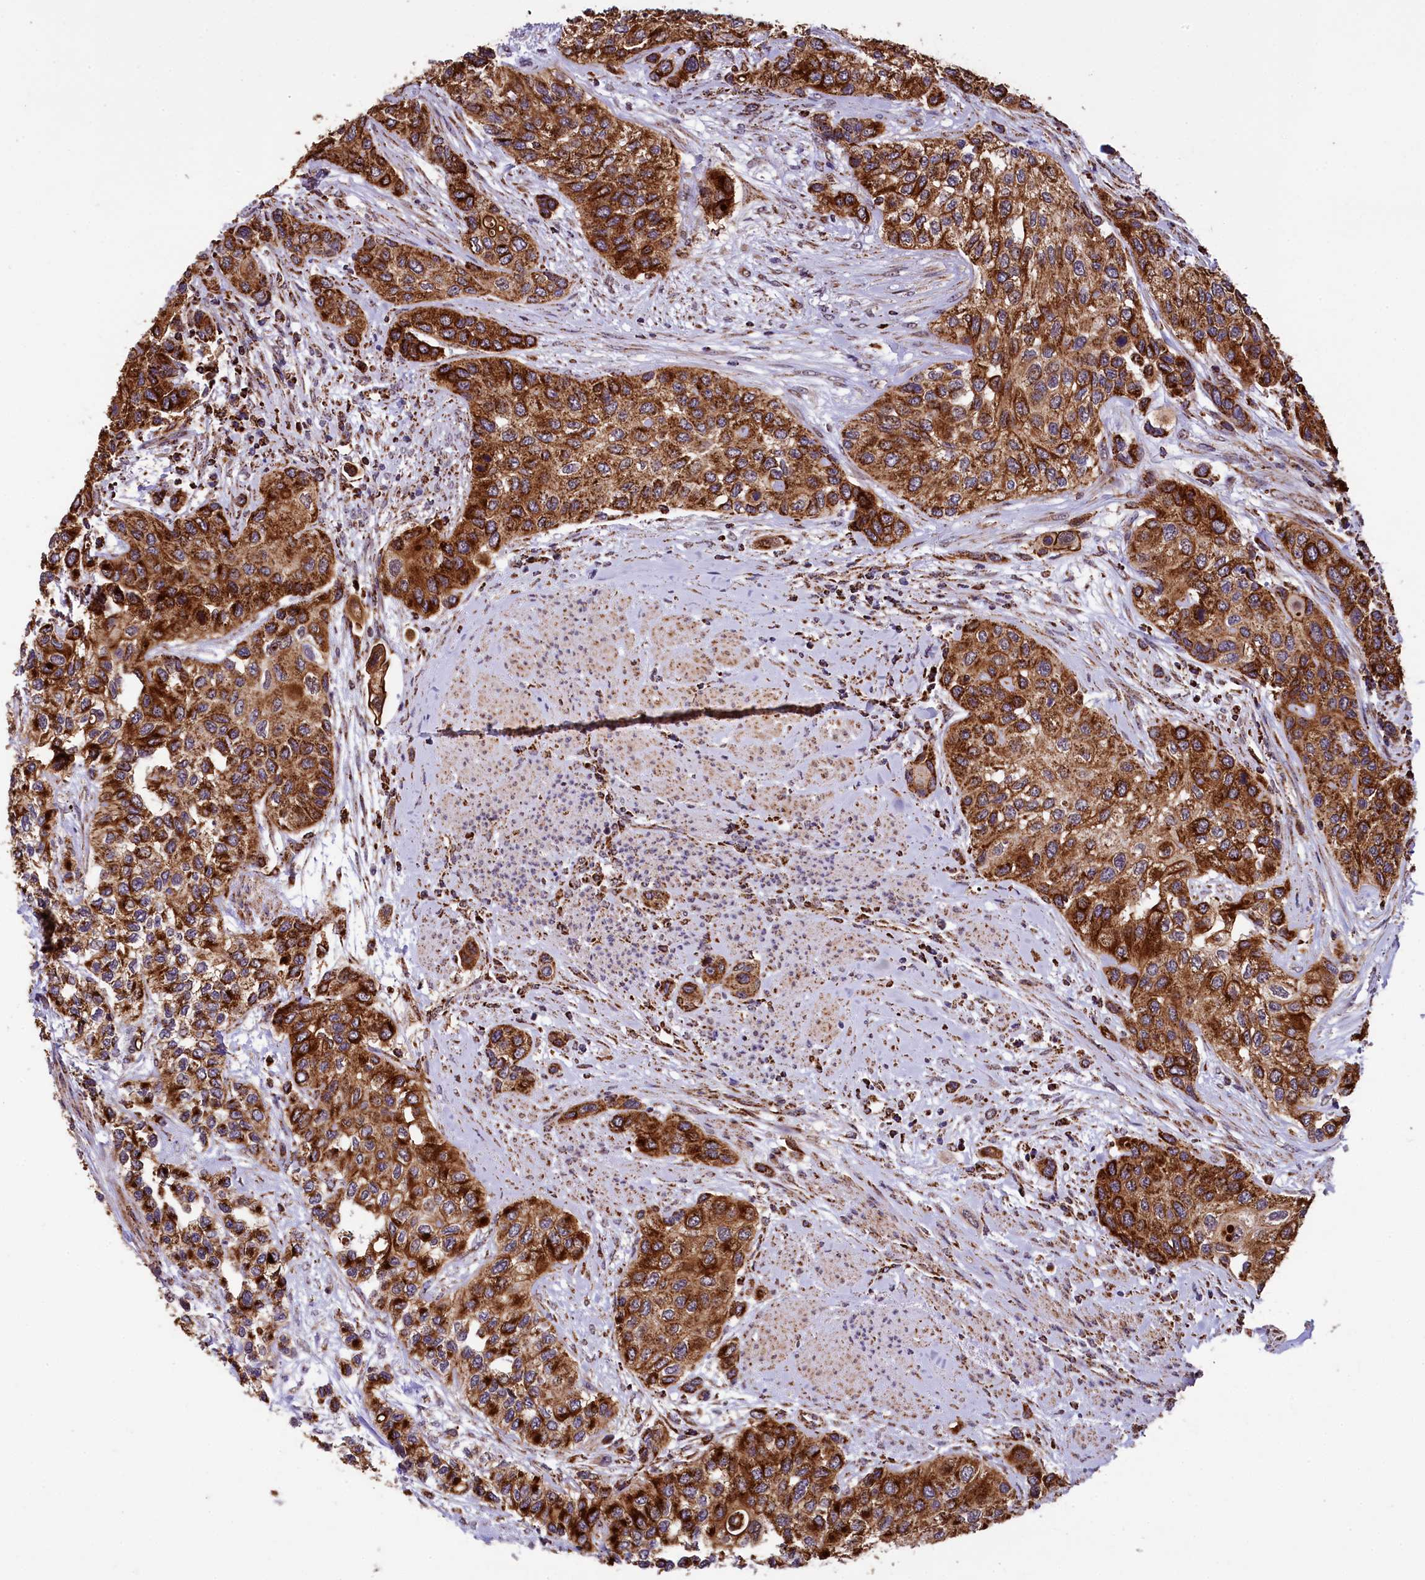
{"staining": {"intensity": "strong", "quantity": ">75%", "location": "cytoplasmic/membranous"}, "tissue": "urothelial cancer", "cell_type": "Tumor cells", "image_type": "cancer", "snomed": [{"axis": "morphology", "description": "Normal tissue, NOS"}, {"axis": "morphology", "description": "Urothelial carcinoma, High grade"}, {"axis": "topography", "description": "Vascular tissue"}, {"axis": "topography", "description": "Urinary bladder"}], "caption": "The photomicrograph shows immunohistochemical staining of urothelial carcinoma (high-grade). There is strong cytoplasmic/membranous positivity is present in about >75% of tumor cells.", "gene": "KLC2", "patient": {"sex": "female", "age": 56}}